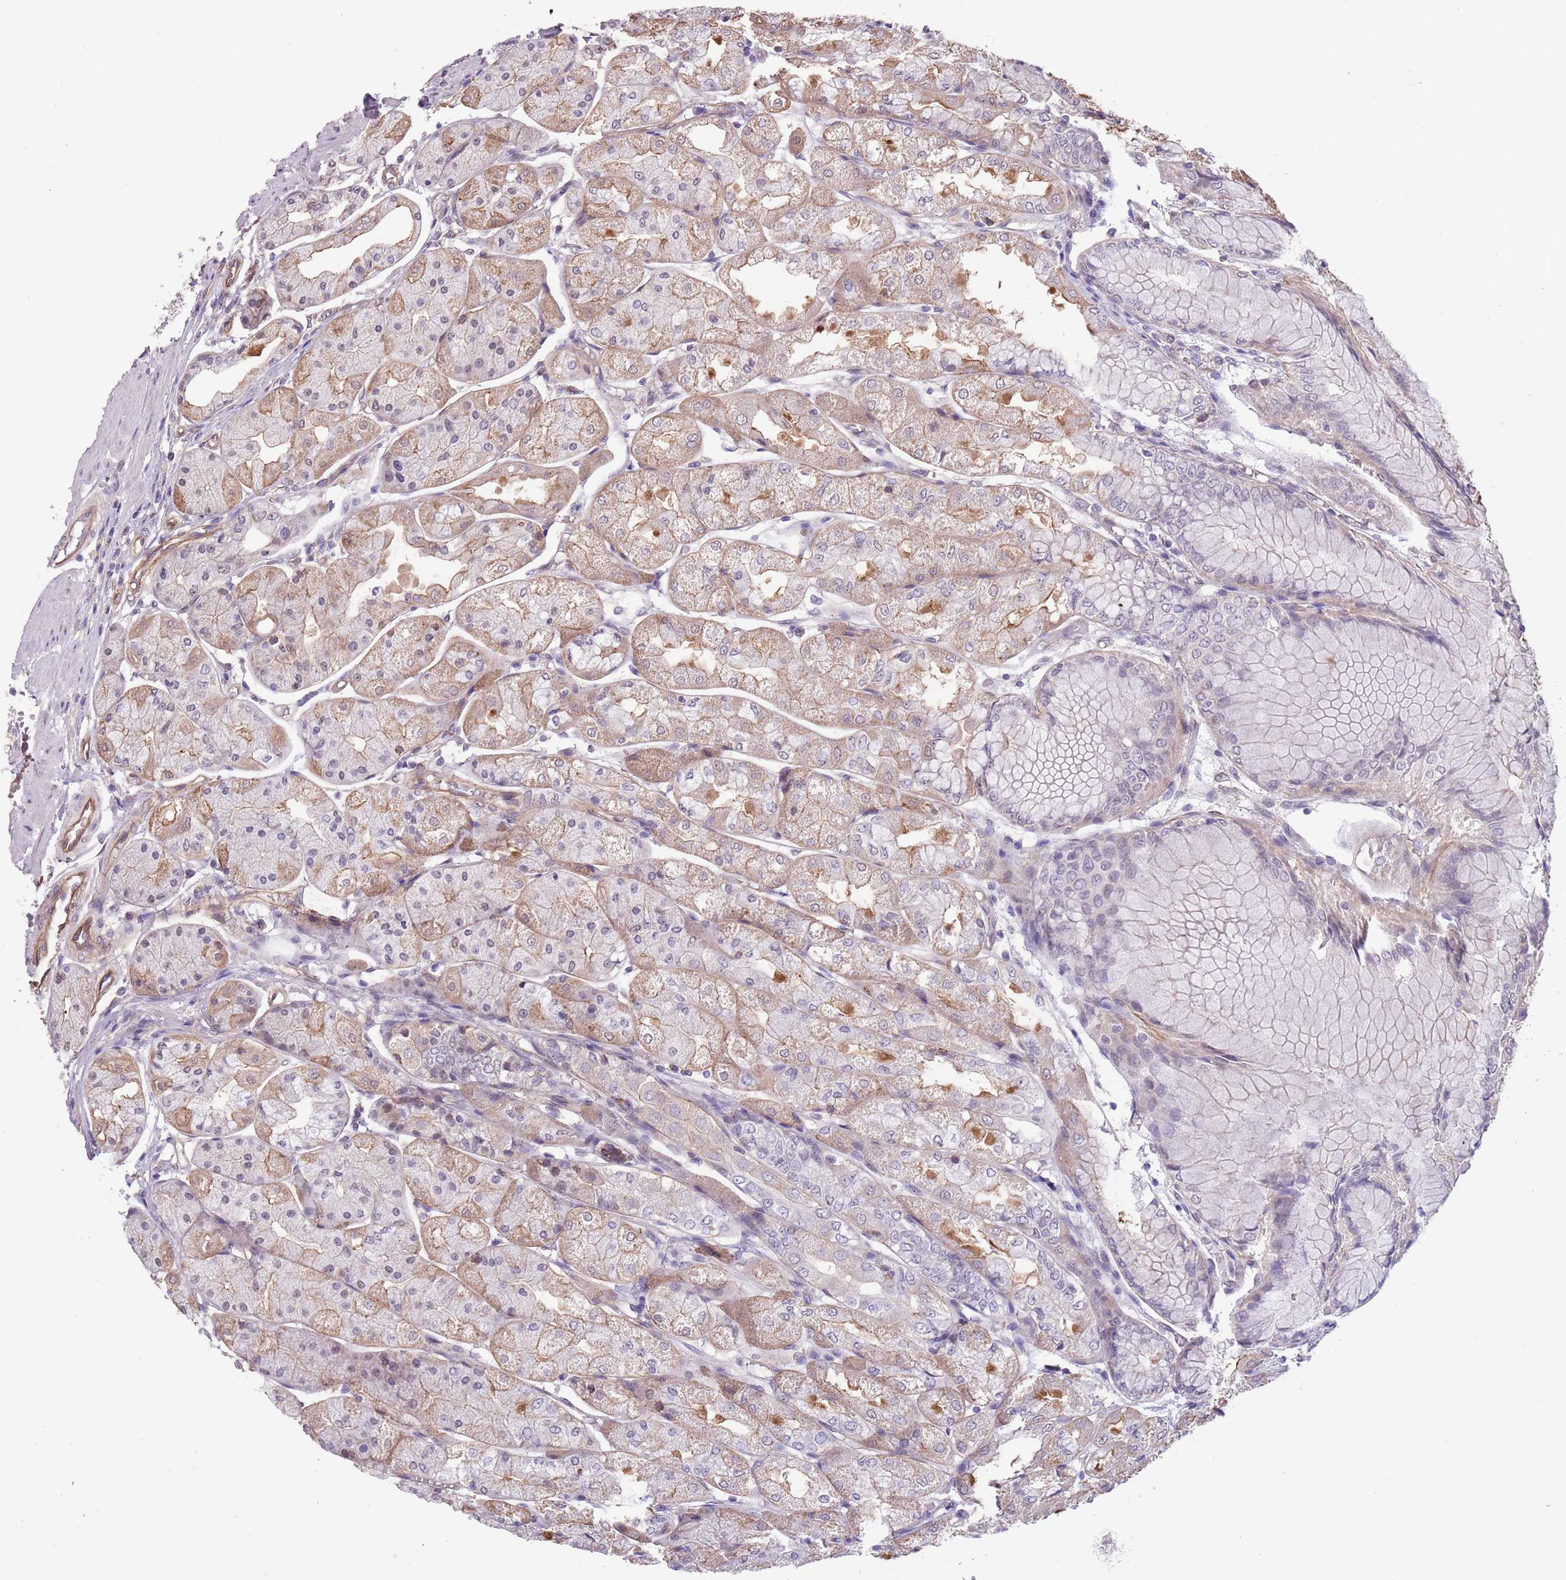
{"staining": {"intensity": "moderate", "quantity": "<25%", "location": "cytoplasmic/membranous"}, "tissue": "stomach", "cell_type": "Glandular cells", "image_type": "normal", "snomed": [{"axis": "morphology", "description": "Normal tissue, NOS"}, {"axis": "topography", "description": "Stomach, upper"}], "caption": "Stomach stained with DAB (3,3'-diaminobenzidine) immunohistochemistry demonstrates low levels of moderate cytoplasmic/membranous positivity in approximately <25% of glandular cells.", "gene": "CREBZF", "patient": {"sex": "male", "age": 72}}